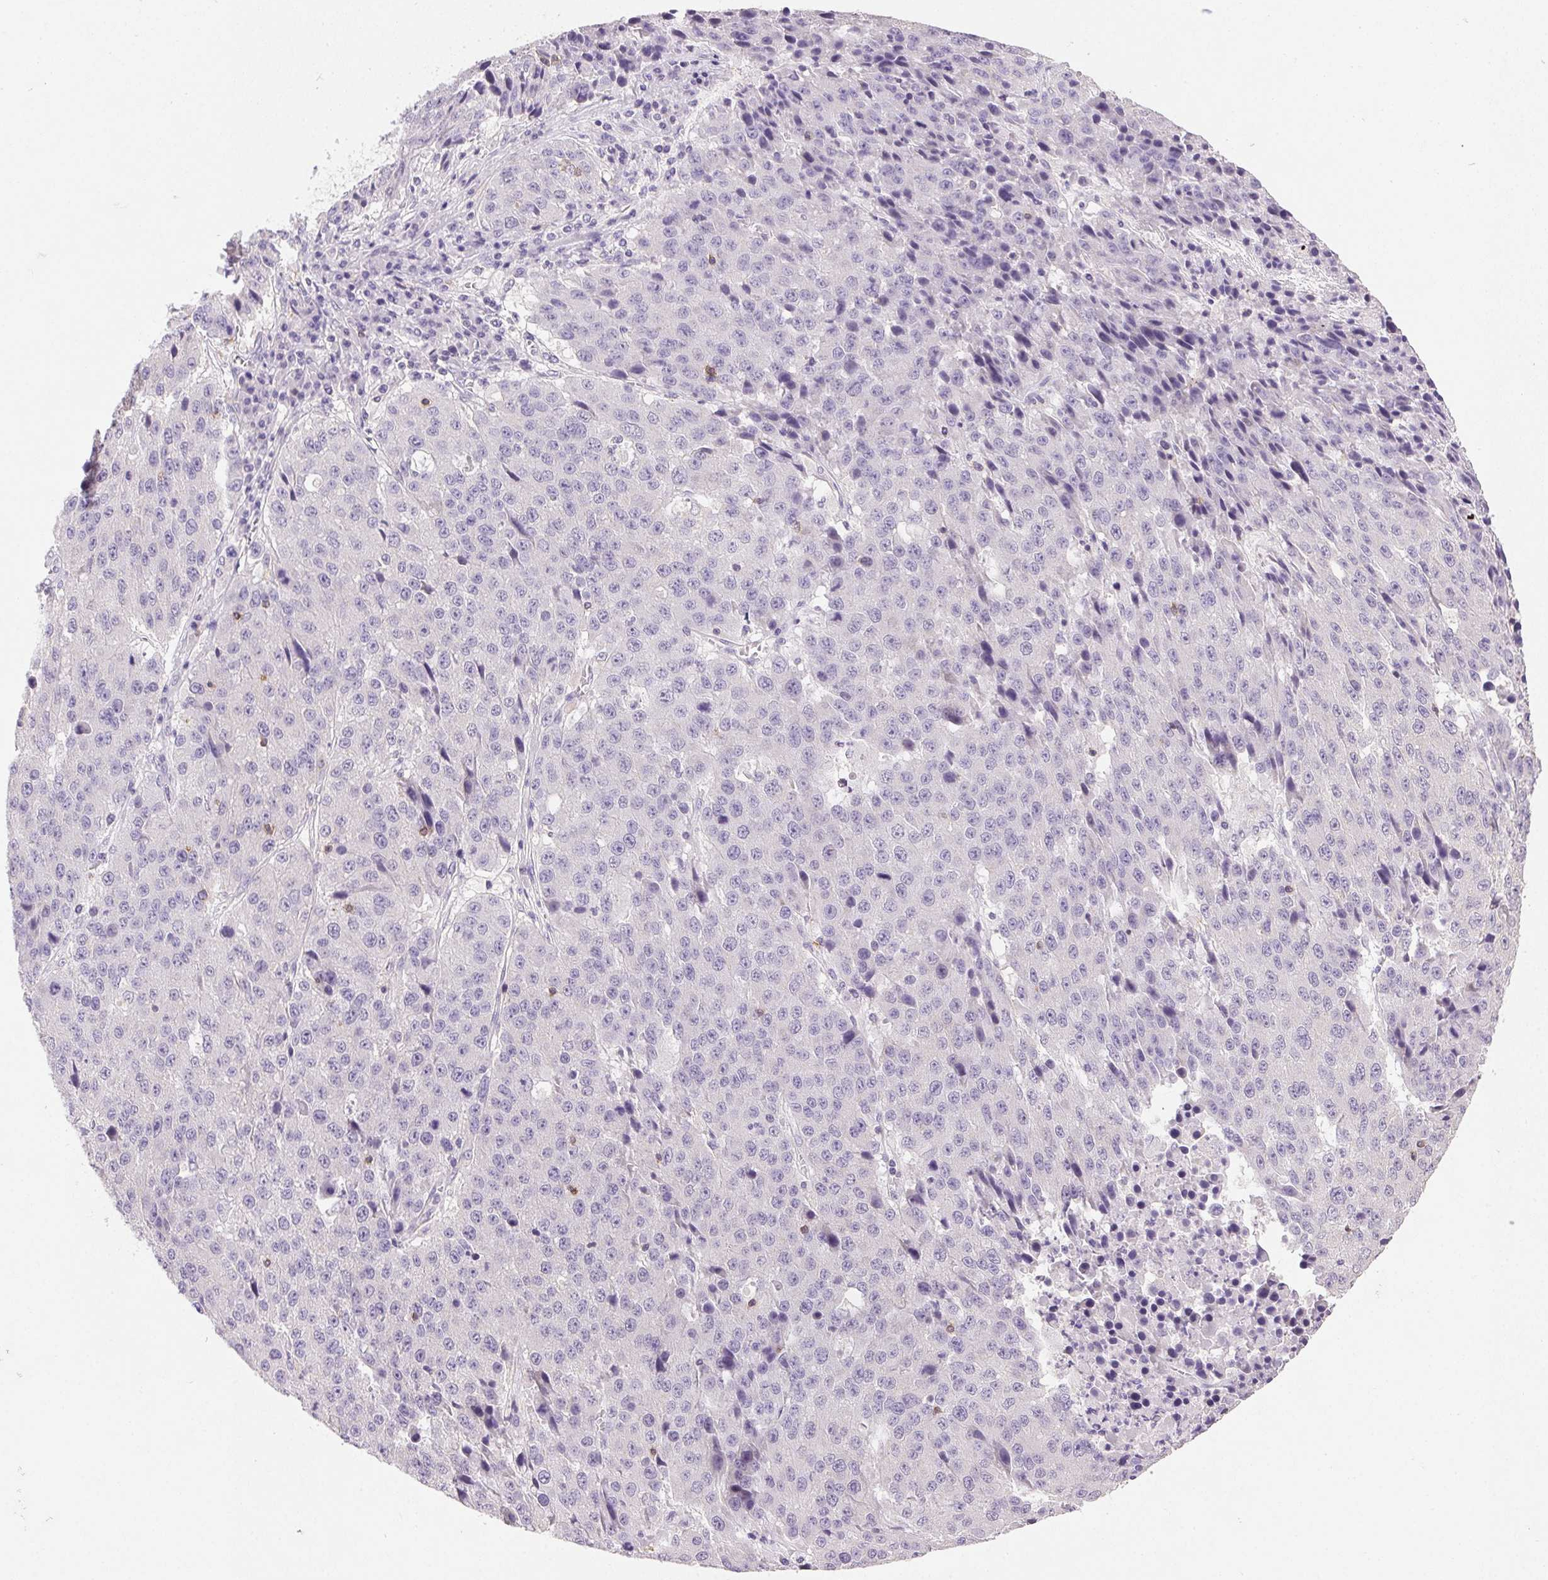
{"staining": {"intensity": "negative", "quantity": "none", "location": "none"}, "tissue": "stomach cancer", "cell_type": "Tumor cells", "image_type": "cancer", "snomed": [{"axis": "morphology", "description": "Adenocarcinoma, NOS"}, {"axis": "topography", "description": "Stomach"}], "caption": "An image of human stomach adenocarcinoma is negative for staining in tumor cells.", "gene": "AKAP5", "patient": {"sex": "male", "age": 71}}